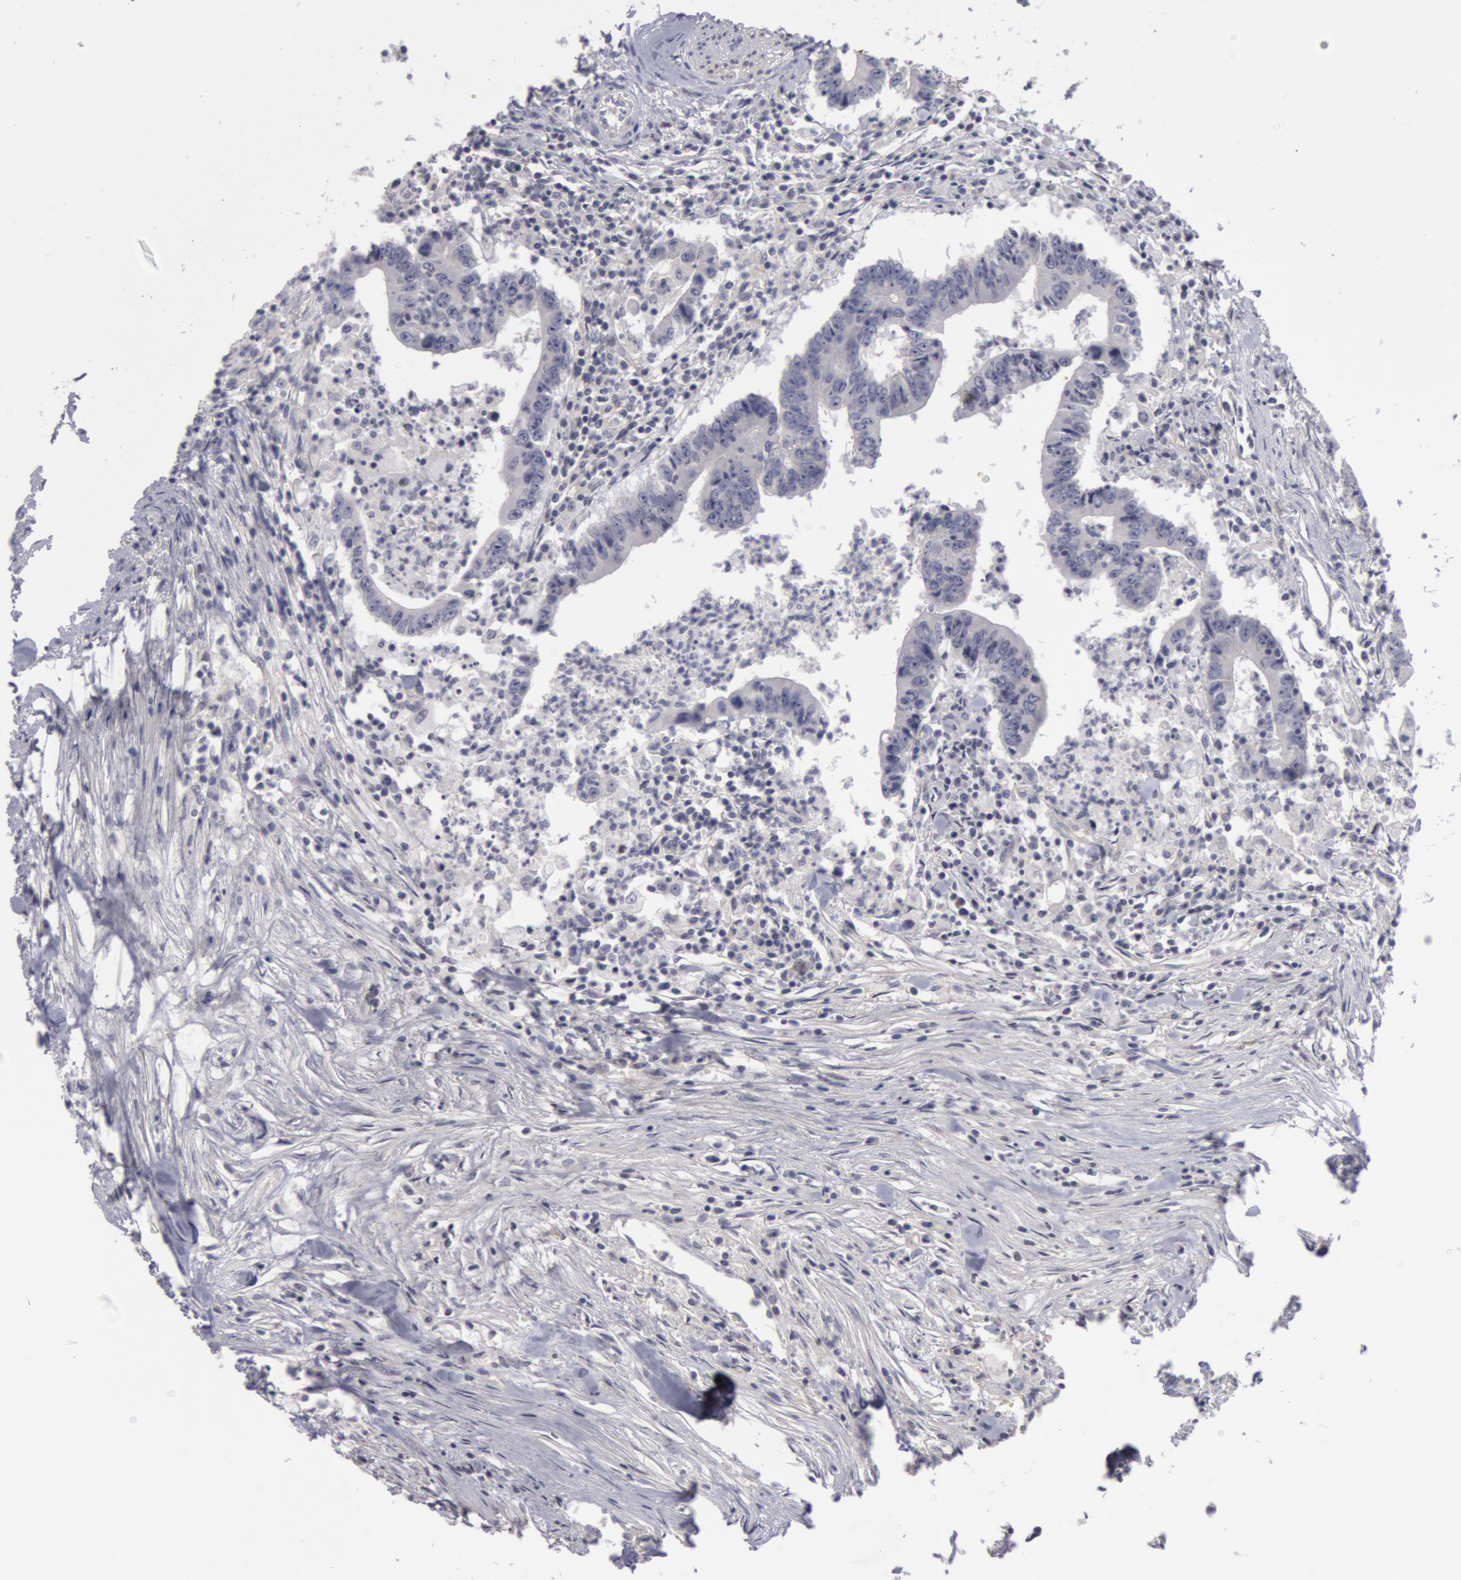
{"staining": {"intensity": "negative", "quantity": "none", "location": "none"}, "tissue": "colorectal cancer", "cell_type": "Tumor cells", "image_type": "cancer", "snomed": [{"axis": "morphology", "description": "Adenocarcinoma, NOS"}, {"axis": "topography", "description": "Colon"}], "caption": "Immunohistochemistry photomicrograph of human colorectal cancer (adenocarcinoma) stained for a protein (brown), which displays no staining in tumor cells.", "gene": "NLGN4X", "patient": {"sex": "male", "age": 55}}